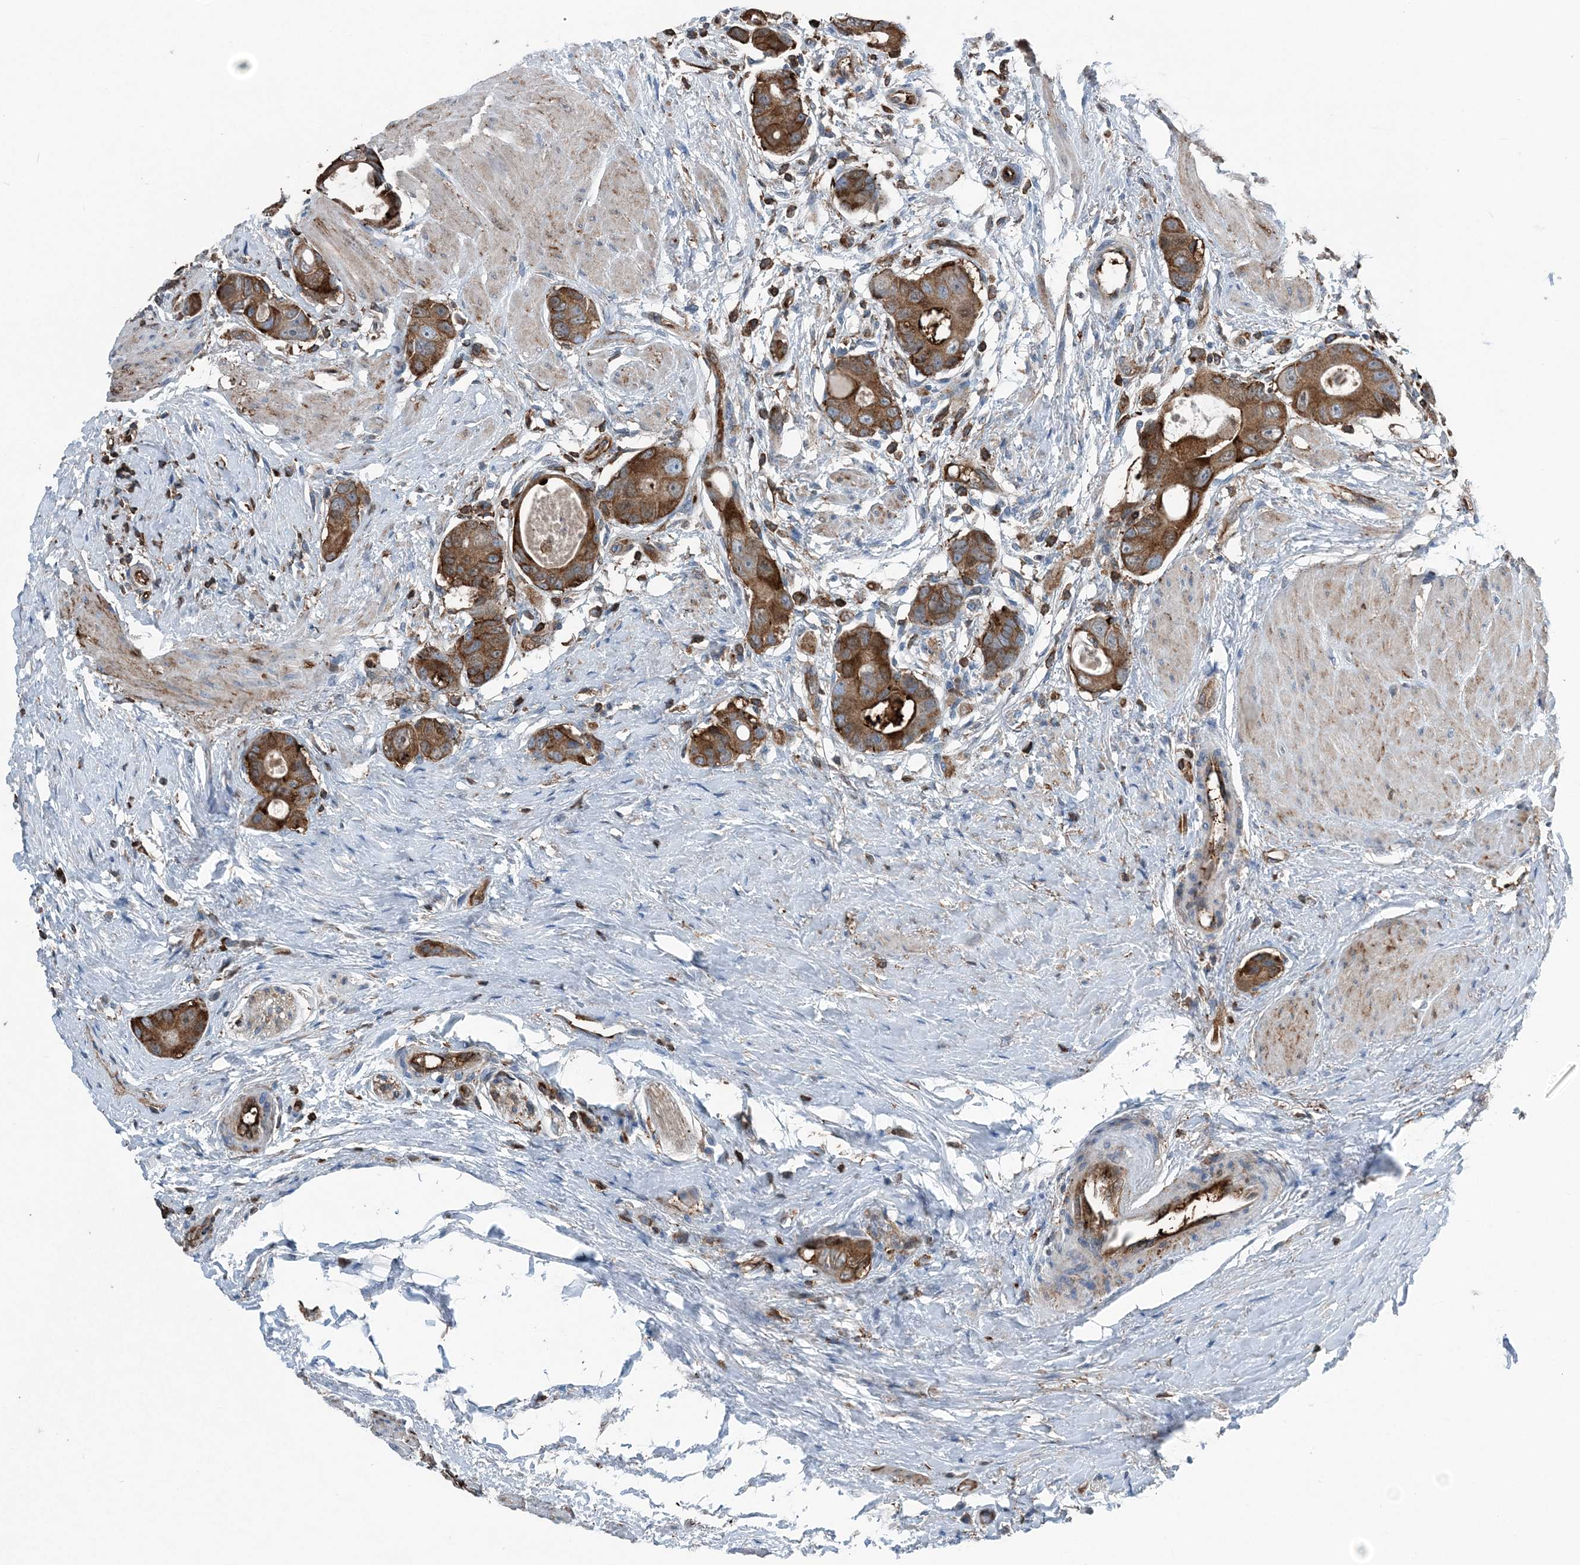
{"staining": {"intensity": "strong", "quantity": ">75%", "location": "cytoplasmic/membranous"}, "tissue": "colorectal cancer", "cell_type": "Tumor cells", "image_type": "cancer", "snomed": [{"axis": "morphology", "description": "Adenocarcinoma, NOS"}, {"axis": "topography", "description": "Rectum"}], "caption": "About >75% of tumor cells in colorectal adenocarcinoma demonstrate strong cytoplasmic/membranous protein positivity as visualized by brown immunohistochemical staining.", "gene": "CFL1", "patient": {"sex": "male", "age": 51}}